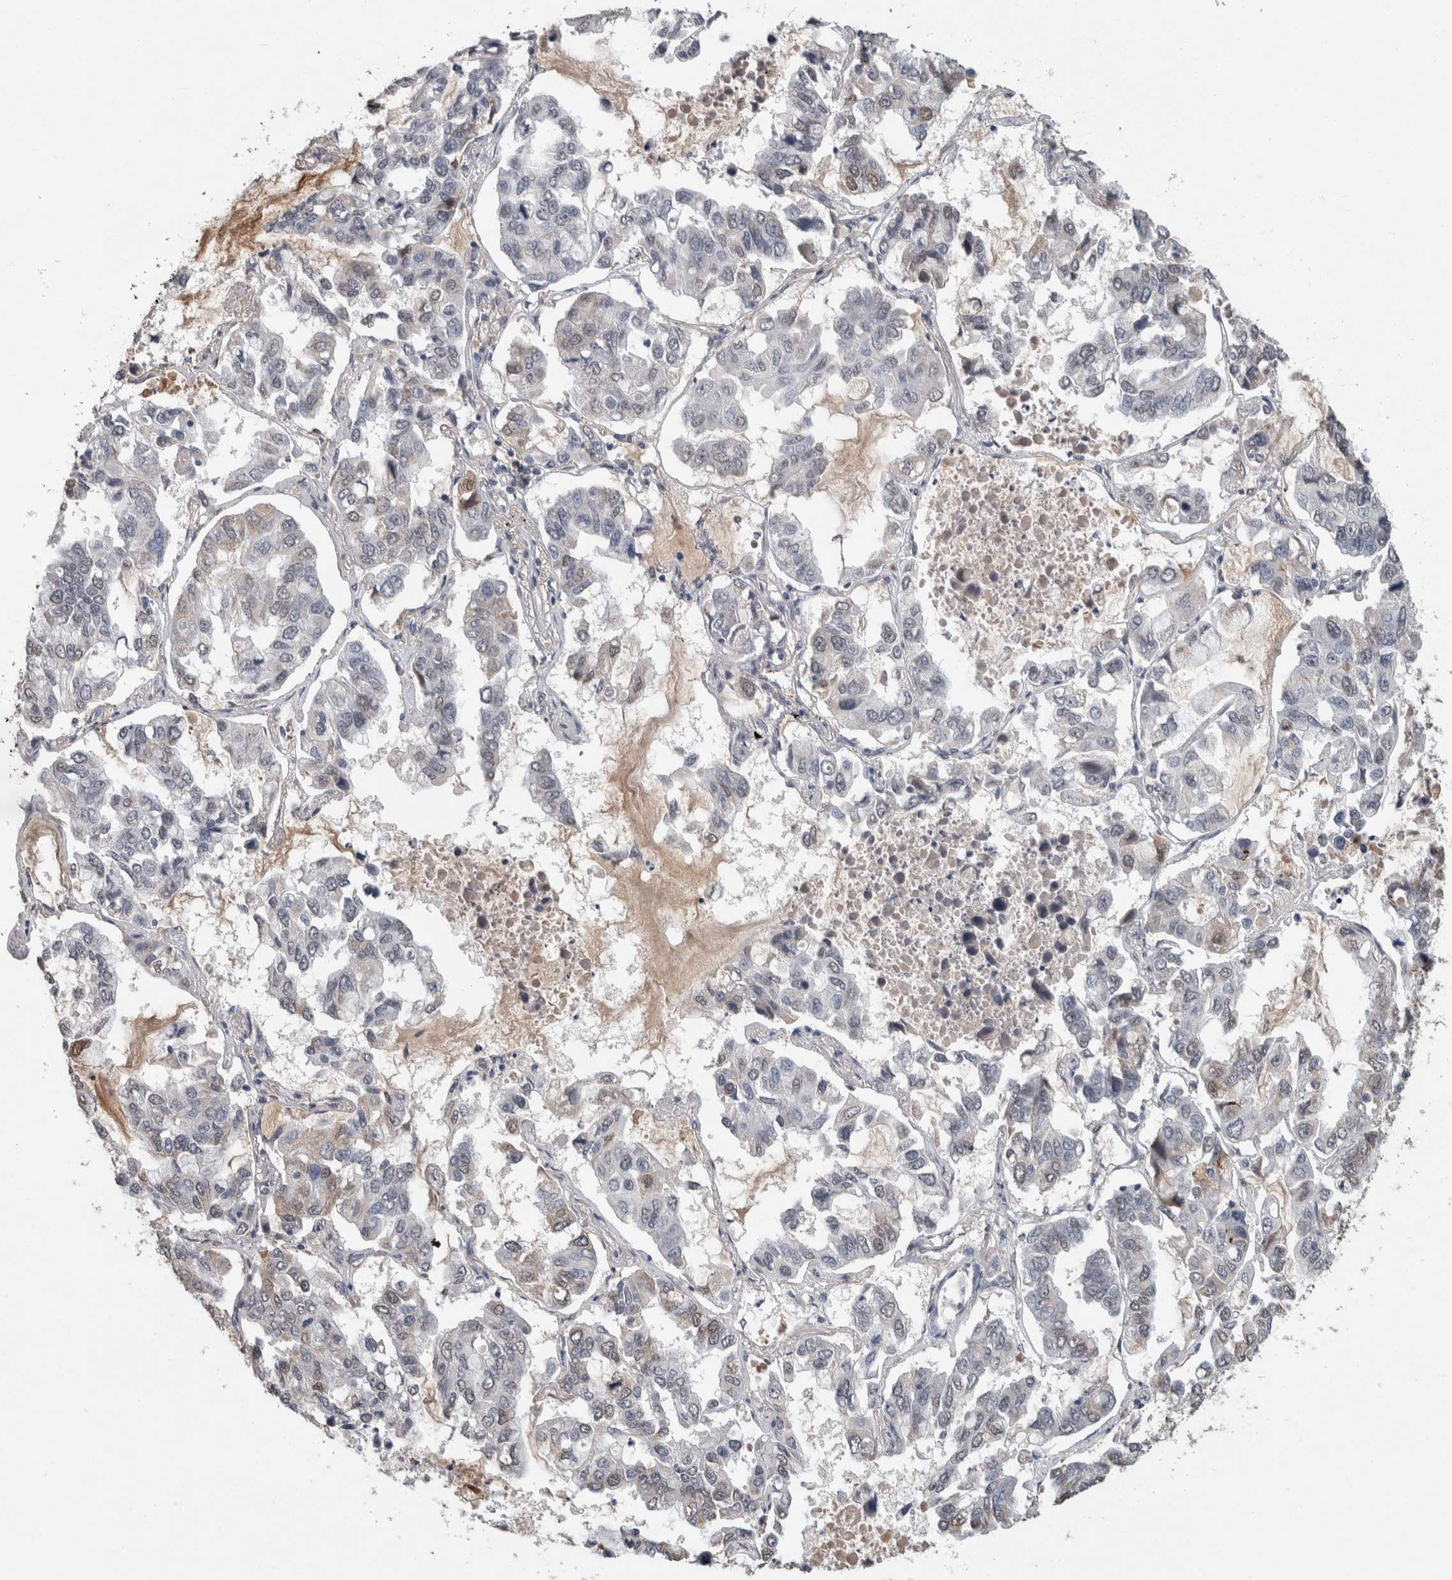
{"staining": {"intensity": "negative", "quantity": "none", "location": "none"}, "tissue": "lung cancer", "cell_type": "Tumor cells", "image_type": "cancer", "snomed": [{"axis": "morphology", "description": "Adenocarcinoma, NOS"}, {"axis": "topography", "description": "Lung"}], "caption": "High magnification brightfield microscopy of adenocarcinoma (lung) stained with DAB (brown) and counterstained with hematoxylin (blue): tumor cells show no significant expression.", "gene": "LTBP1", "patient": {"sex": "male", "age": 64}}